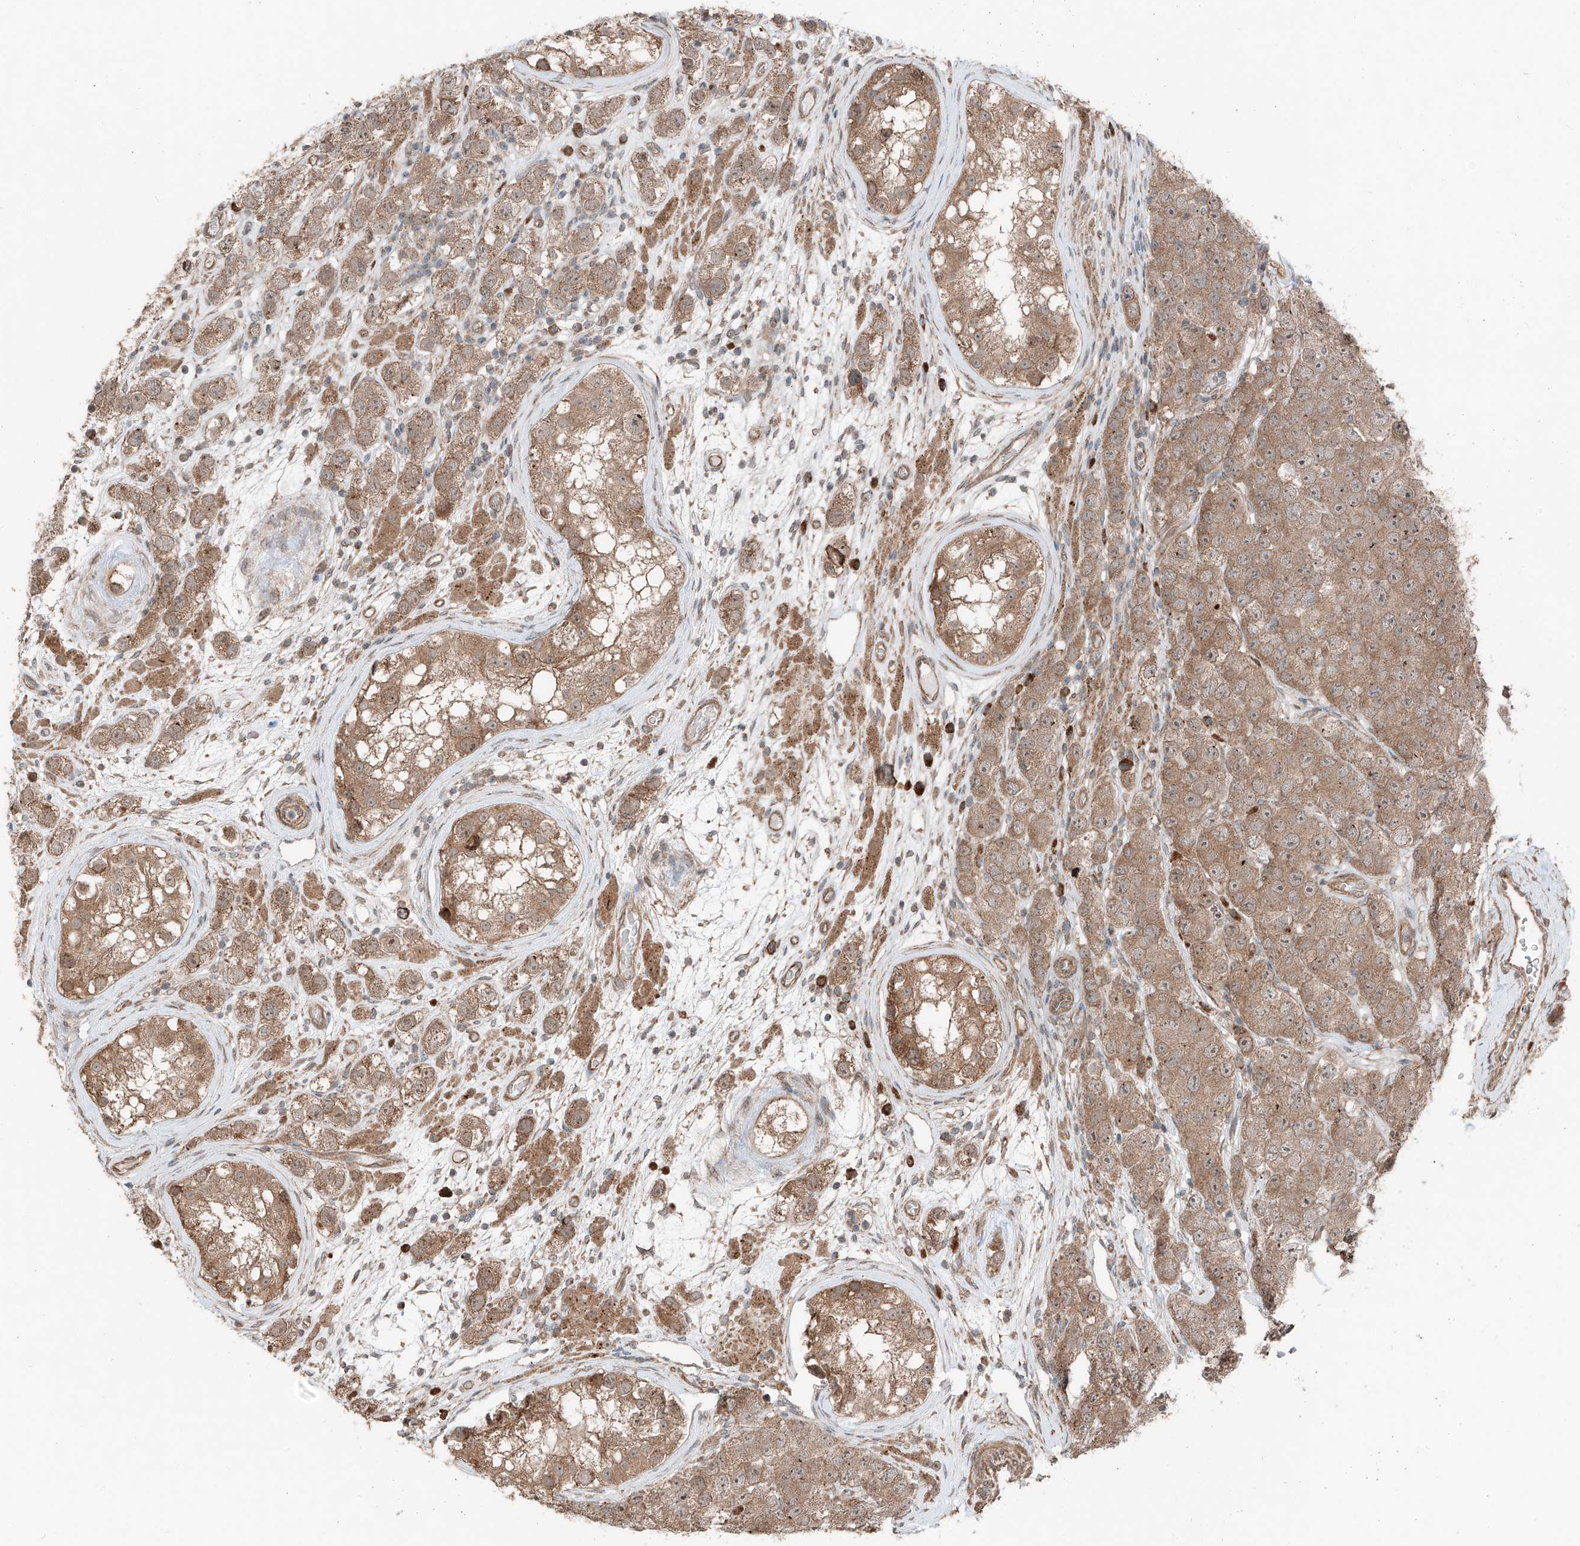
{"staining": {"intensity": "moderate", "quantity": ">75%", "location": "cytoplasmic/membranous"}, "tissue": "testis cancer", "cell_type": "Tumor cells", "image_type": "cancer", "snomed": [{"axis": "morphology", "description": "Seminoma, NOS"}, {"axis": "topography", "description": "Testis"}], "caption": "A brown stain shows moderate cytoplasmic/membranous positivity of a protein in seminoma (testis) tumor cells.", "gene": "CEP162", "patient": {"sex": "male", "age": 28}}